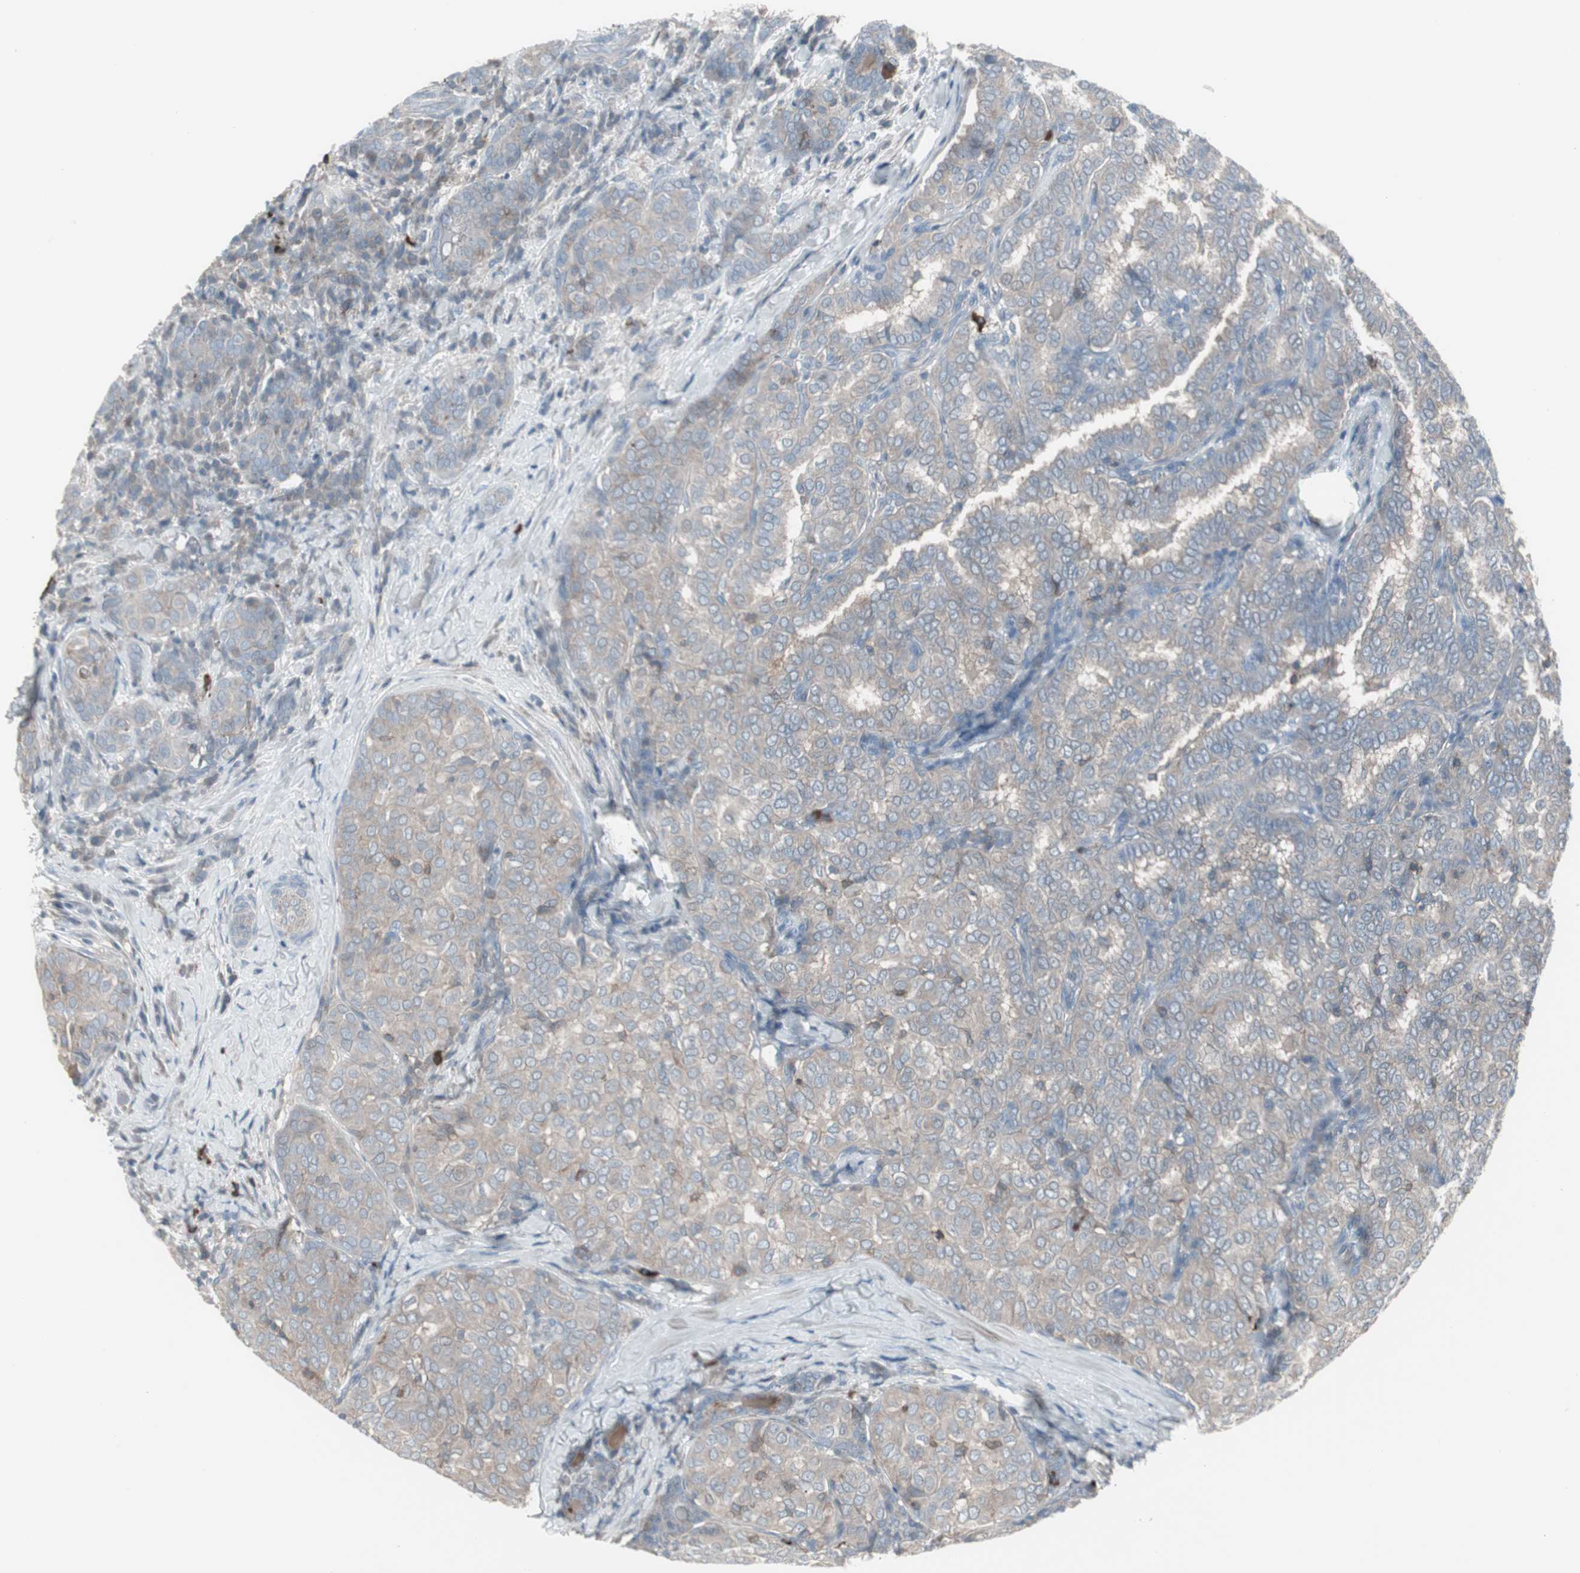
{"staining": {"intensity": "weak", "quantity": "25%-75%", "location": "cytoplasmic/membranous"}, "tissue": "thyroid cancer", "cell_type": "Tumor cells", "image_type": "cancer", "snomed": [{"axis": "morphology", "description": "Papillary adenocarcinoma, NOS"}, {"axis": "topography", "description": "Thyroid gland"}], "caption": "Thyroid cancer was stained to show a protein in brown. There is low levels of weak cytoplasmic/membranous staining in approximately 25%-75% of tumor cells.", "gene": "ZSCAN32", "patient": {"sex": "female", "age": 30}}